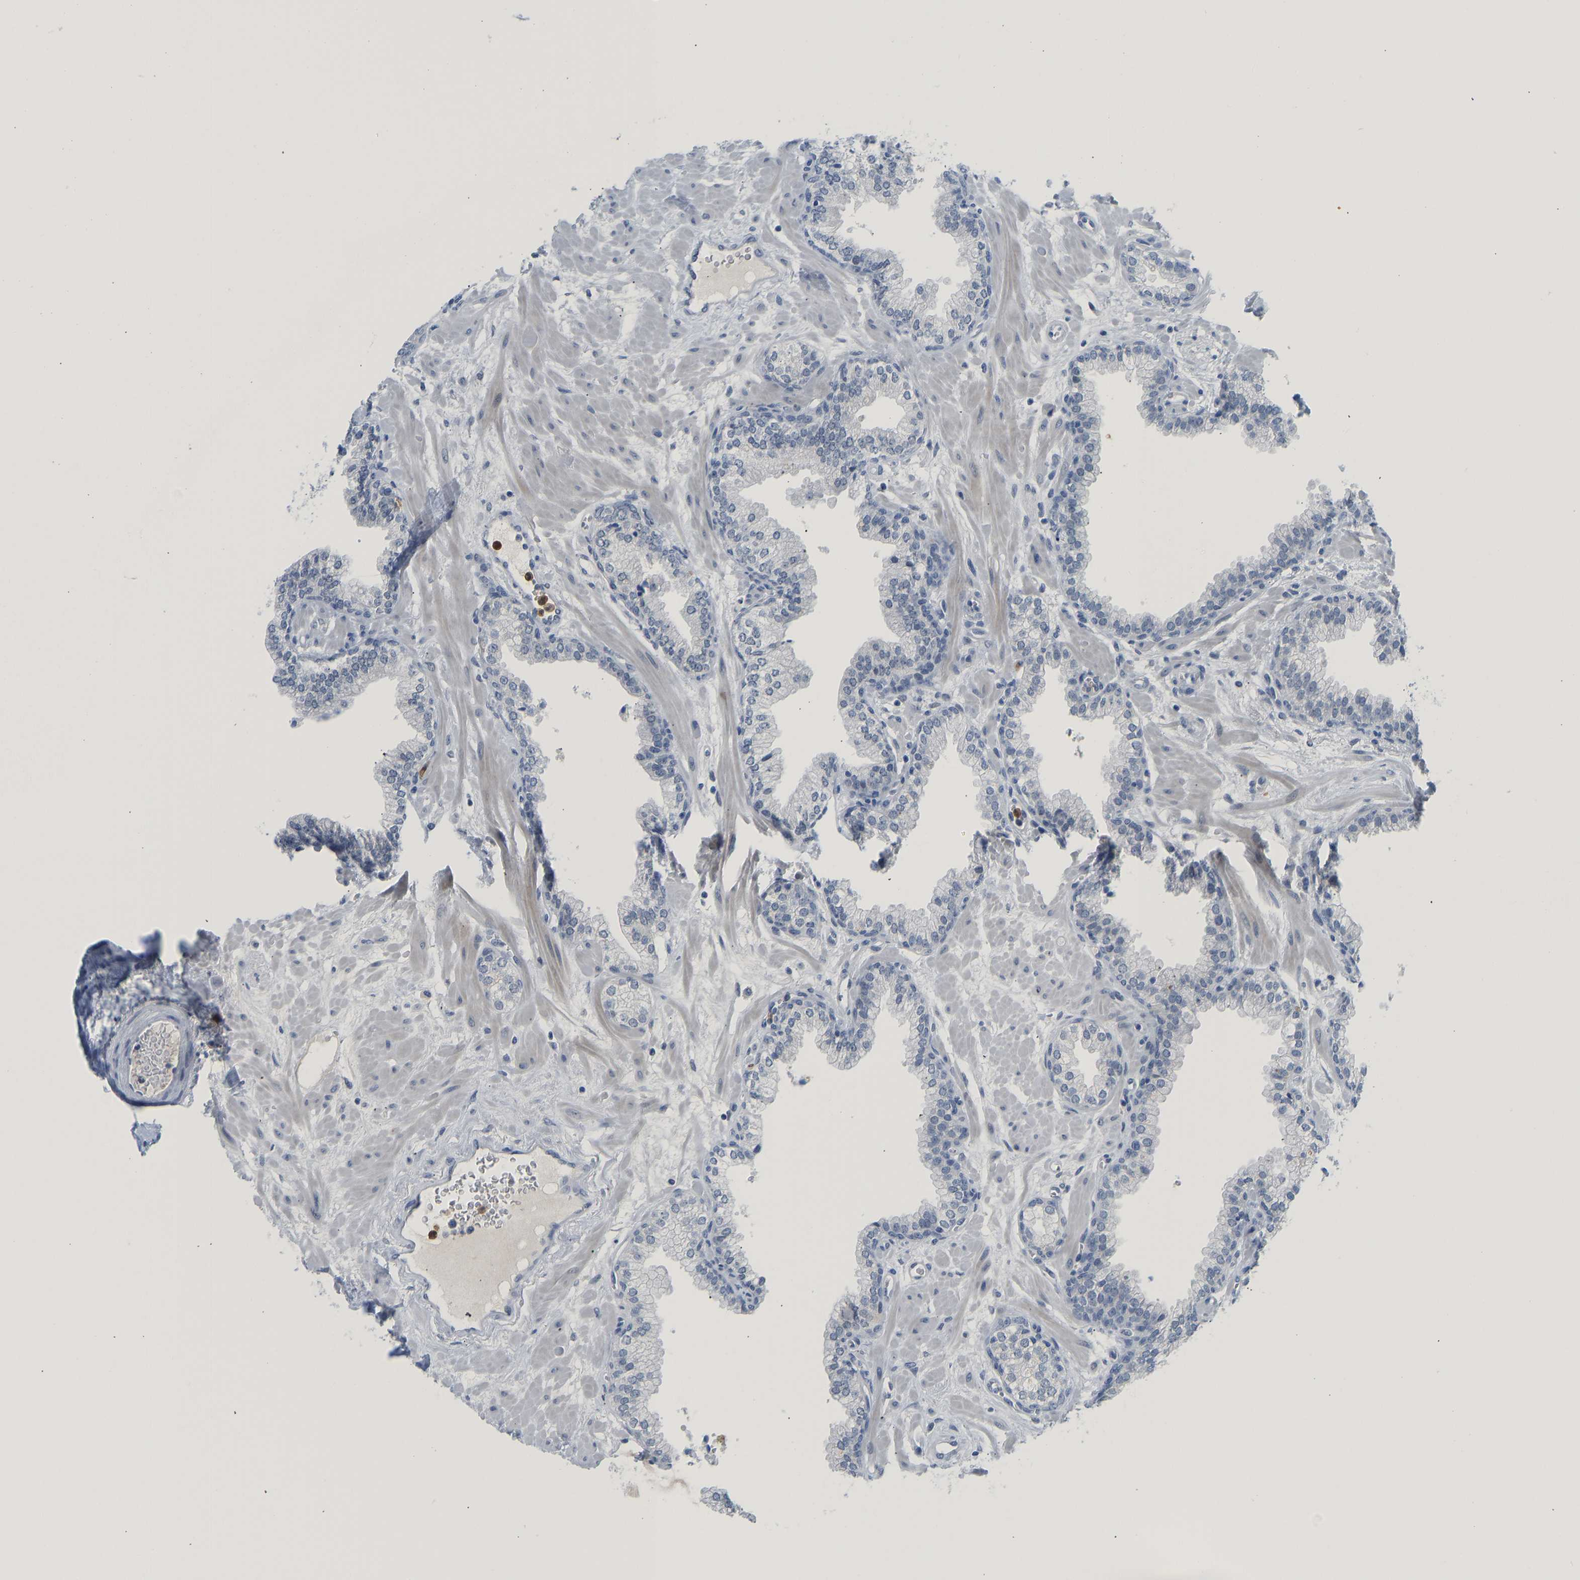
{"staining": {"intensity": "negative", "quantity": "none", "location": "none"}, "tissue": "prostate", "cell_type": "Glandular cells", "image_type": "normal", "snomed": [{"axis": "morphology", "description": "Normal tissue, NOS"}, {"axis": "morphology", "description": "Urothelial carcinoma, Low grade"}, {"axis": "topography", "description": "Urinary bladder"}, {"axis": "topography", "description": "Prostate"}], "caption": "Protein analysis of unremarkable prostate displays no significant expression in glandular cells.", "gene": "TXNDC2", "patient": {"sex": "male", "age": 60}}